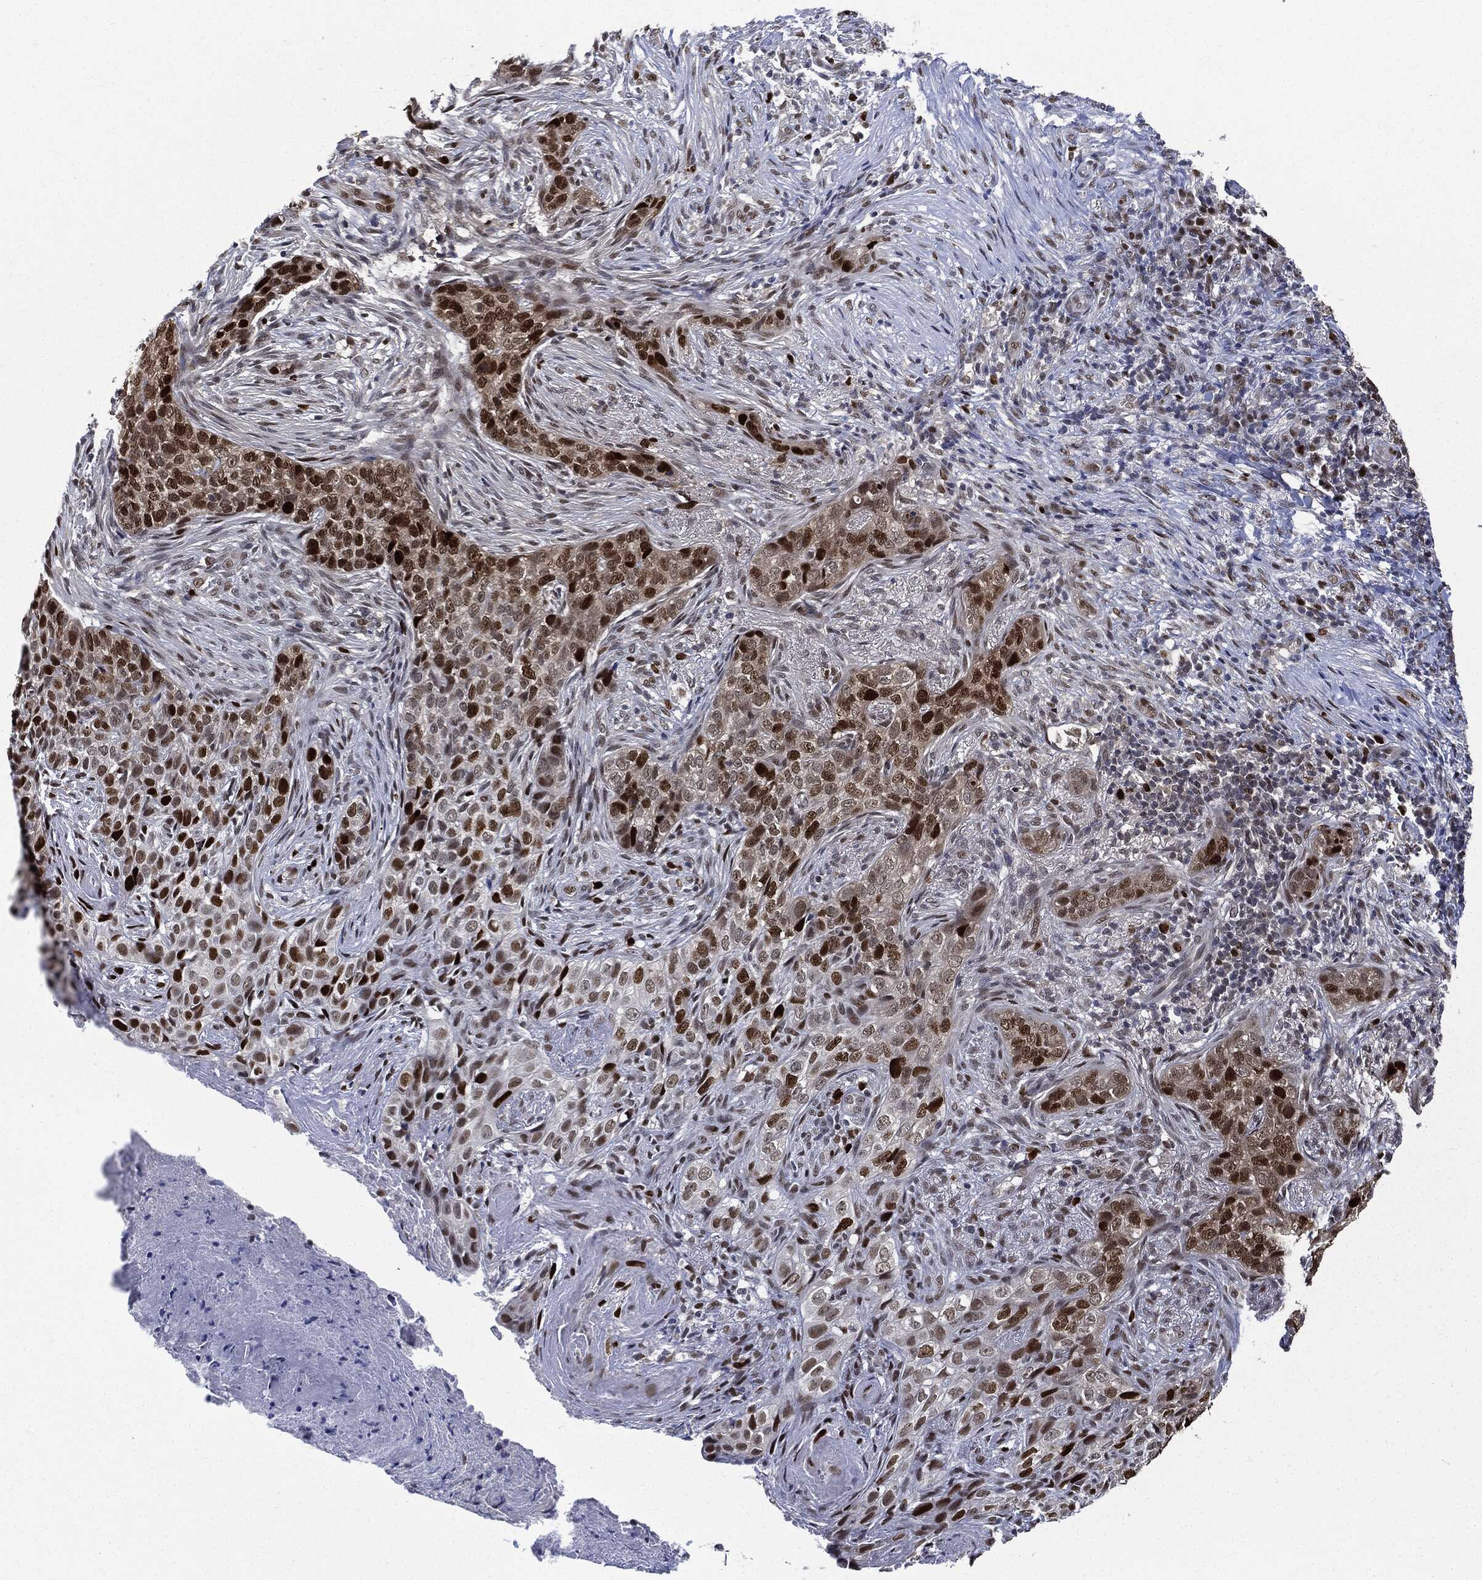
{"staining": {"intensity": "strong", "quantity": "25%-75%", "location": "nuclear"}, "tissue": "skin cancer", "cell_type": "Tumor cells", "image_type": "cancer", "snomed": [{"axis": "morphology", "description": "Squamous cell carcinoma, NOS"}, {"axis": "topography", "description": "Skin"}], "caption": "High-magnification brightfield microscopy of squamous cell carcinoma (skin) stained with DAB (3,3'-diaminobenzidine) (brown) and counterstained with hematoxylin (blue). tumor cells exhibit strong nuclear staining is identified in about25%-75% of cells.", "gene": "PCNA", "patient": {"sex": "male", "age": 88}}